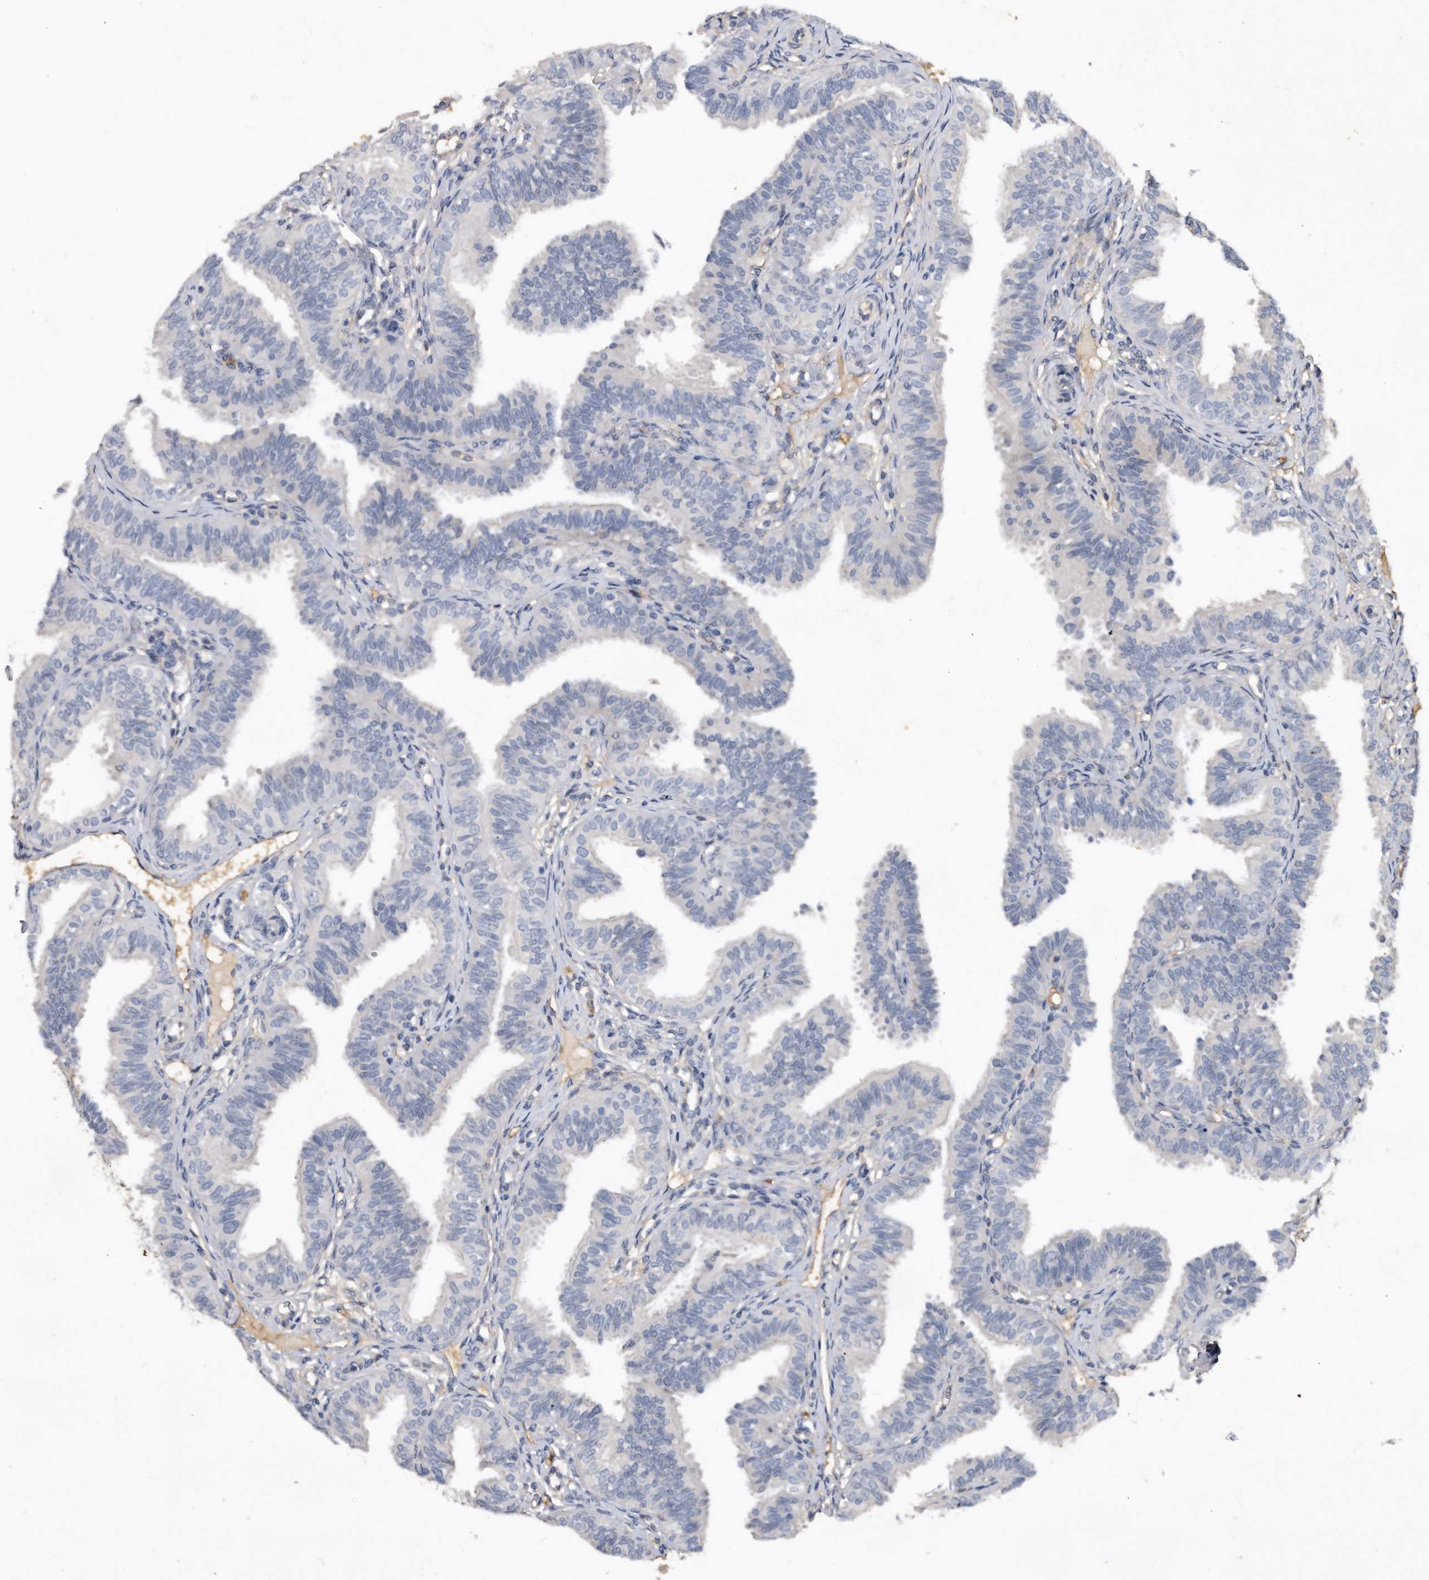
{"staining": {"intensity": "negative", "quantity": "none", "location": "none"}, "tissue": "fallopian tube", "cell_type": "Glandular cells", "image_type": "normal", "snomed": [{"axis": "morphology", "description": "Normal tissue, NOS"}, {"axis": "topography", "description": "Fallopian tube"}], "caption": "Glandular cells show no significant protein expression in normal fallopian tube. The staining is performed using DAB brown chromogen with nuclei counter-stained in using hematoxylin.", "gene": "HOMER3", "patient": {"sex": "female", "age": 35}}